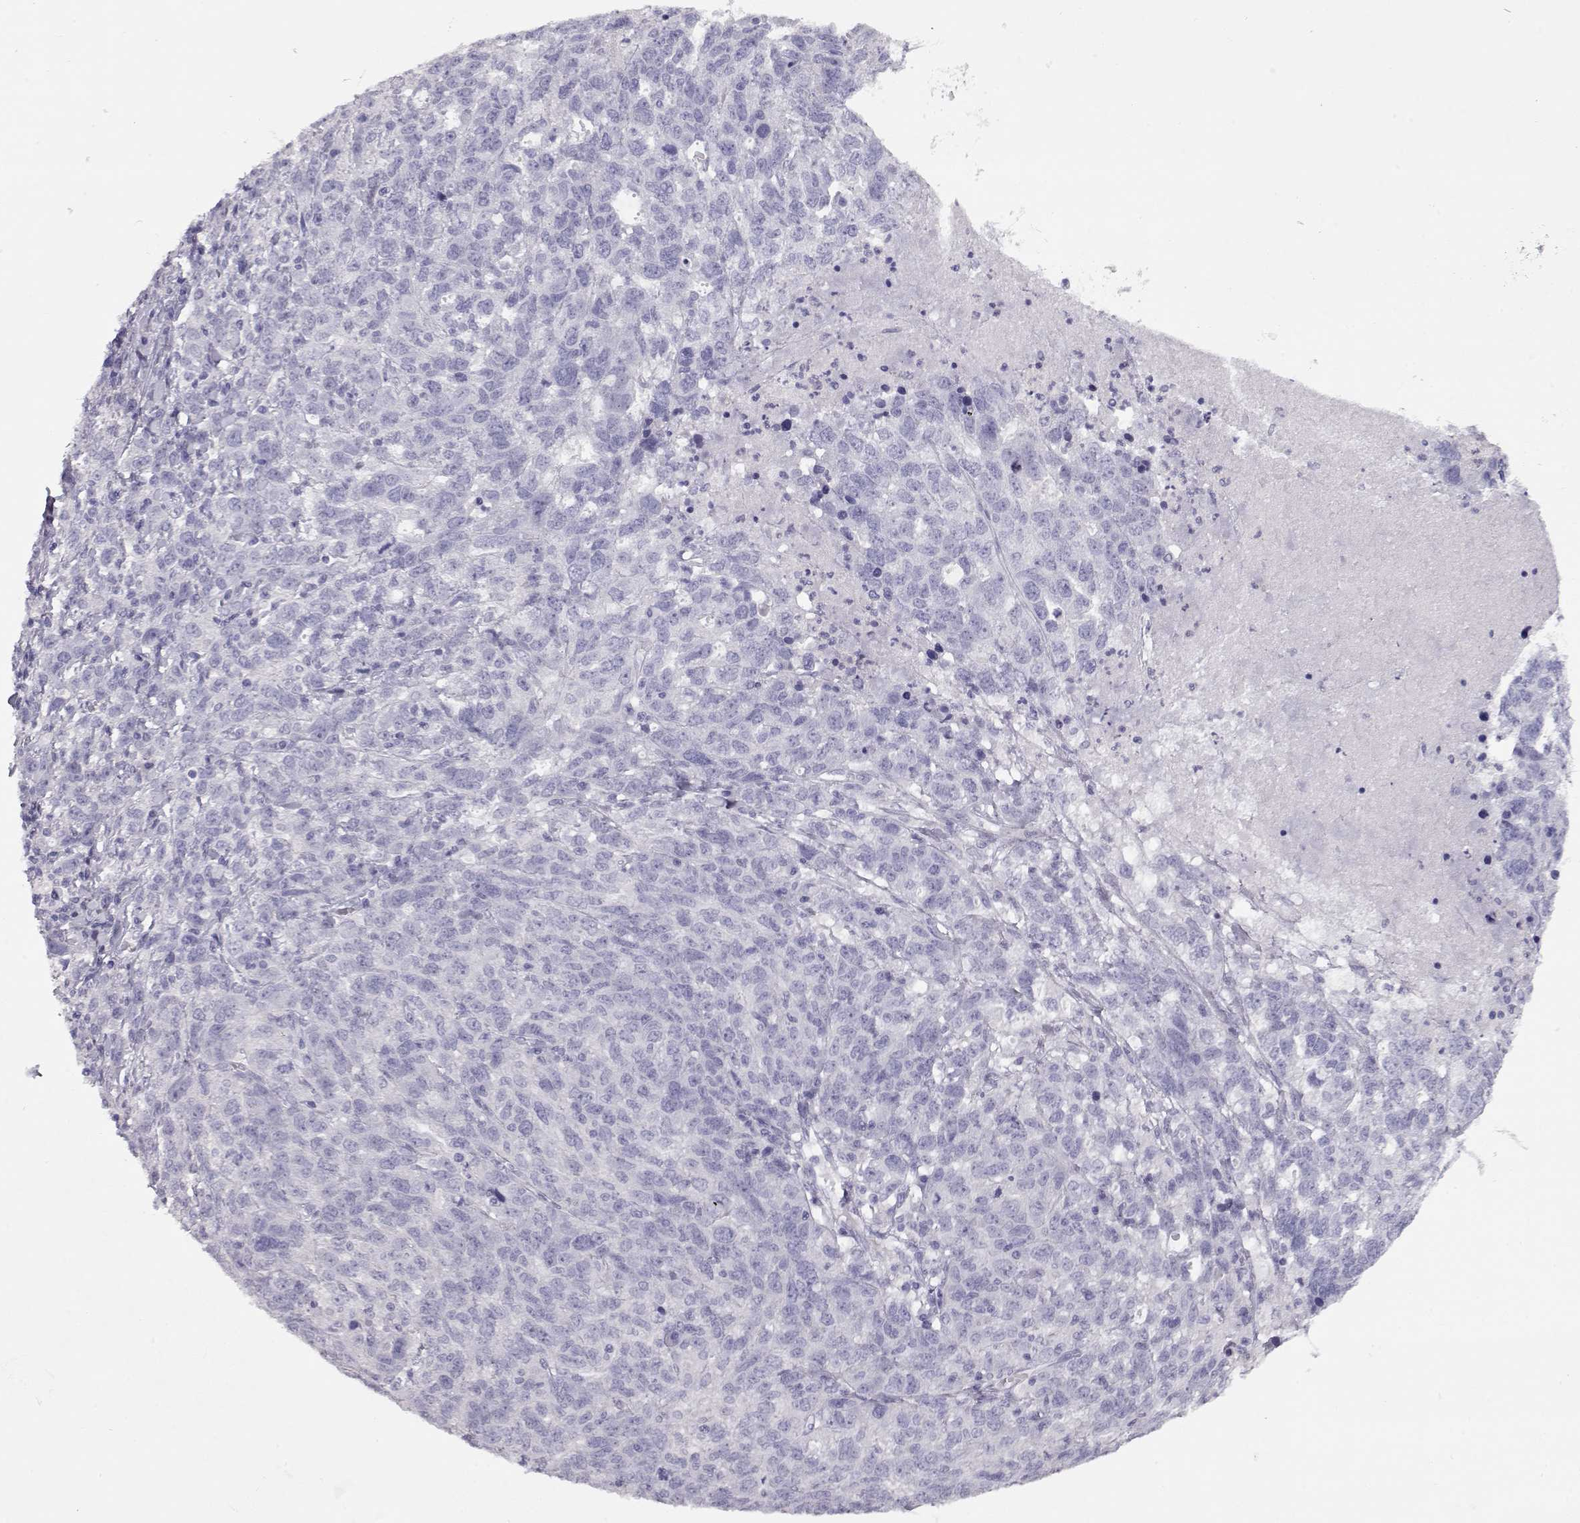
{"staining": {"intensity": "negative", "quantity": "none", "location": "none"}, "tissue": "ovarian cancer", "cell_type": "Tumor cells", "image_type": "cancer", "snomed": [{"axis": "morphology", "description": "Cystadenocarcinoma, serous, NOS"}, {"axis": "topography", "description": "Ovary"}], "caption": "The photomicrograph shows no staining of tumor cells in serous cystadenocarcinoma (ovarian). (Stains: DAB IHC with hematoxylin counter stain, Microscopy: brightfield microscopy at high magnification).", "gene": "SLITRK3", "patient": {"sex": "female", "age": 71}}